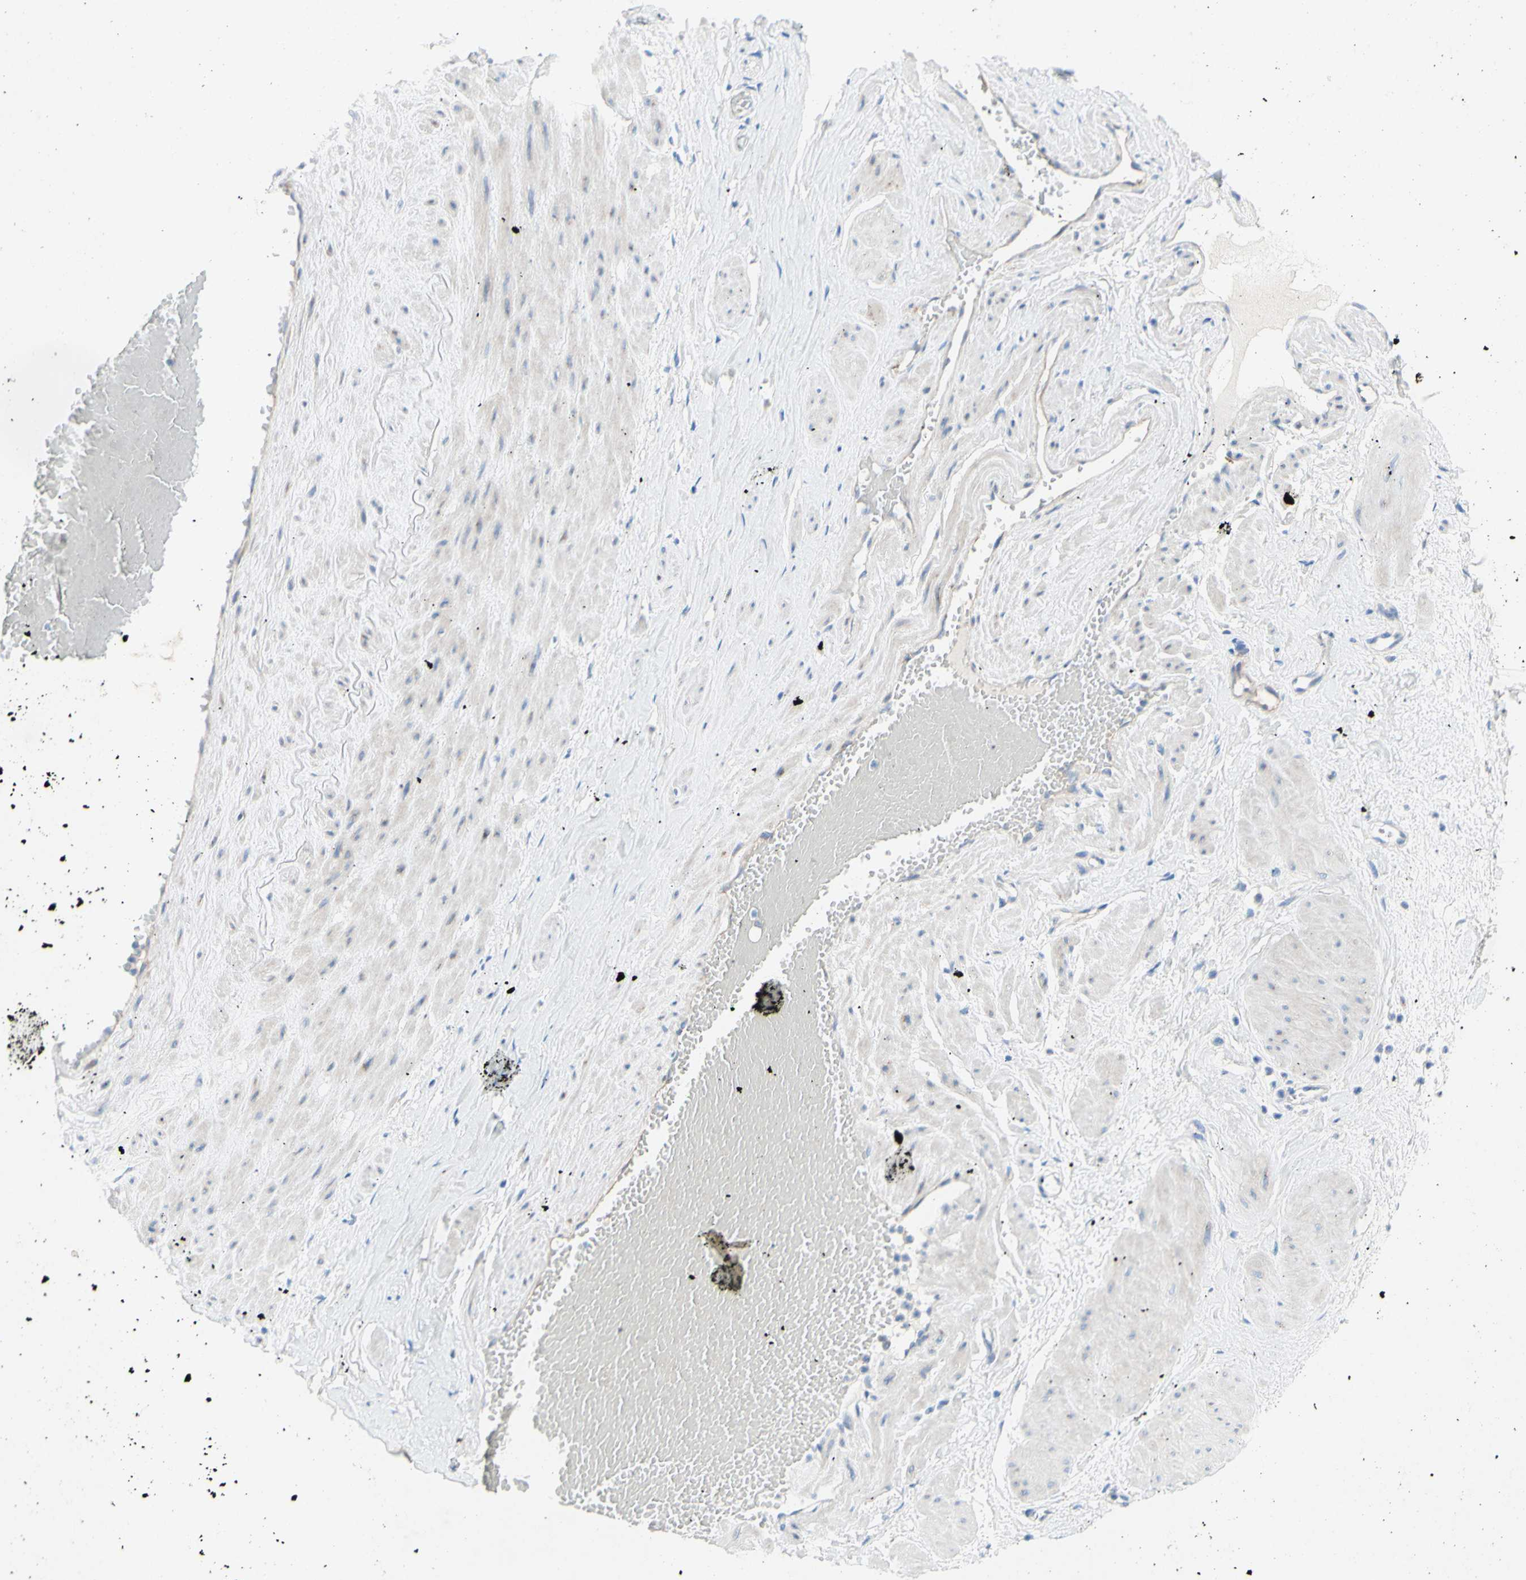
{"staining": {"intensity": "negative", "quantity": "none", "location": "none"}, "tissue": "adipose tissue", "cell_type": "Adipocytes", "image_type": "normal", "snomed": [{"axis": "morphology", "description": "Normal tissue, NOS"}, {"axis": "topography", "description": "Soft tissue"}, {"axis": "topography", "description": "Vascular tissue"}], "caption": "The micrograph displays no staining of adipocytes in benign adipose tissue. (DAB (3,3'-diaminobenzidine) immunohistochemistry visualized using brightfield microscopy, high magnification).", "gene": "TMIGD2", "patient": {"sex": "female", "age": 35}}